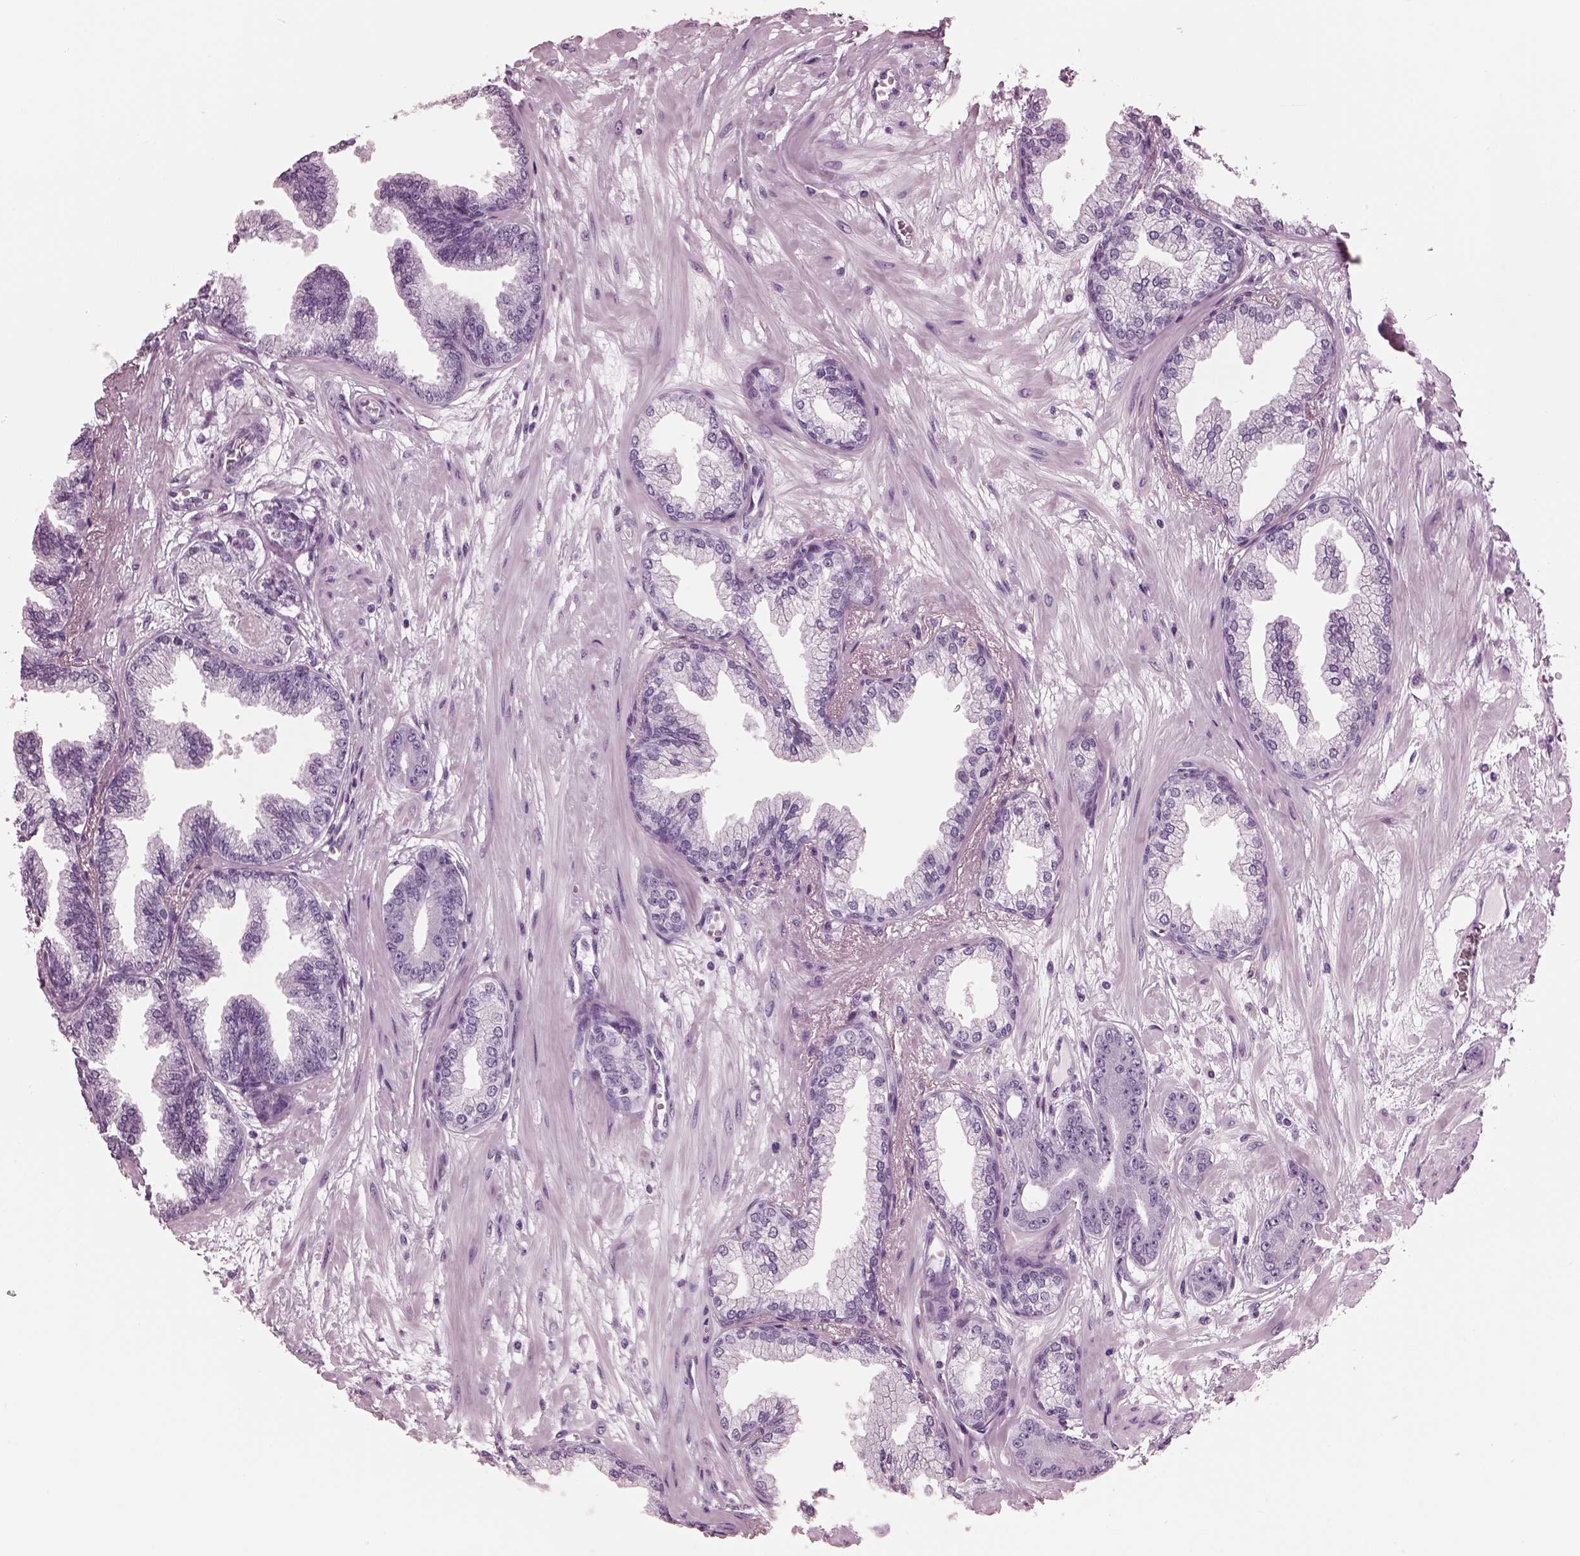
{"staining": {"intensity": "negative", "quantity": "none", "location": "none"}, "tissue": "prostate cancer", "cell_type": "Tumor cells", "image_type": "cancer", "snomed": [{"axis": "morphology", "description": "Adenocarcinoma, Low grade"}, {"axis": "topography", "description": "Prostate"}], "caption": "The IHC histopathology image has no significant expression in tumor cells of low-grade adenocarcinoma (prostate) tissue. (DAB immunohistochemistry visualized using brightfield microscopy, high magnification).", "gene": "HYDIN", "patient": {"sex": "male", "age": 64}}